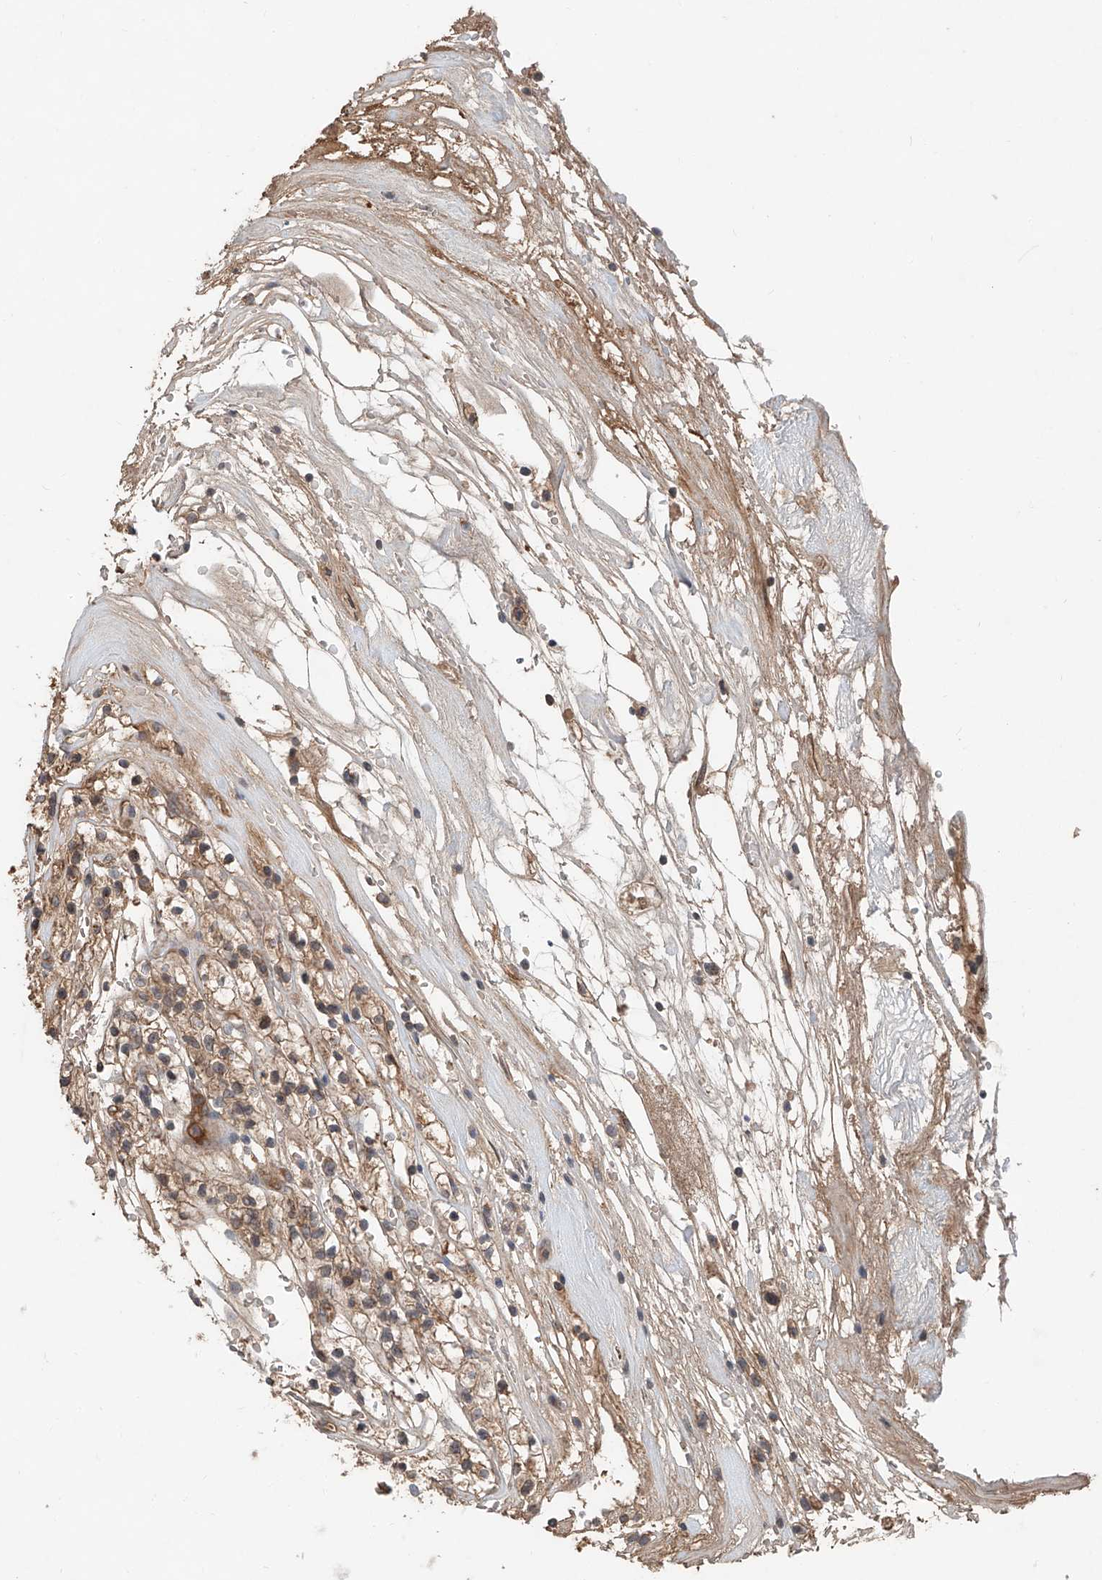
{"staining": {"intensity": "moderate", "quantity": ">75%", "location": "cytoplasmic/membranous"}, "tissue": "renal cancer", "cell_type": "Tumor cells", "image_type": "cancer", "snomed": [{"axis": "morphology", "description": "Adenocarcinoma, NOS"}, {"axis": "topography", "description": "Kidney"}], "caption": "There is medium levels of moderate cytoplasmic/membranous expression in tumor cells of adenocarcinoma (renal), as demonstrated by immunohistochemical staining (brown color).", "gene": "ADAM23", "patient": {"sex": "female", "age": 57}}